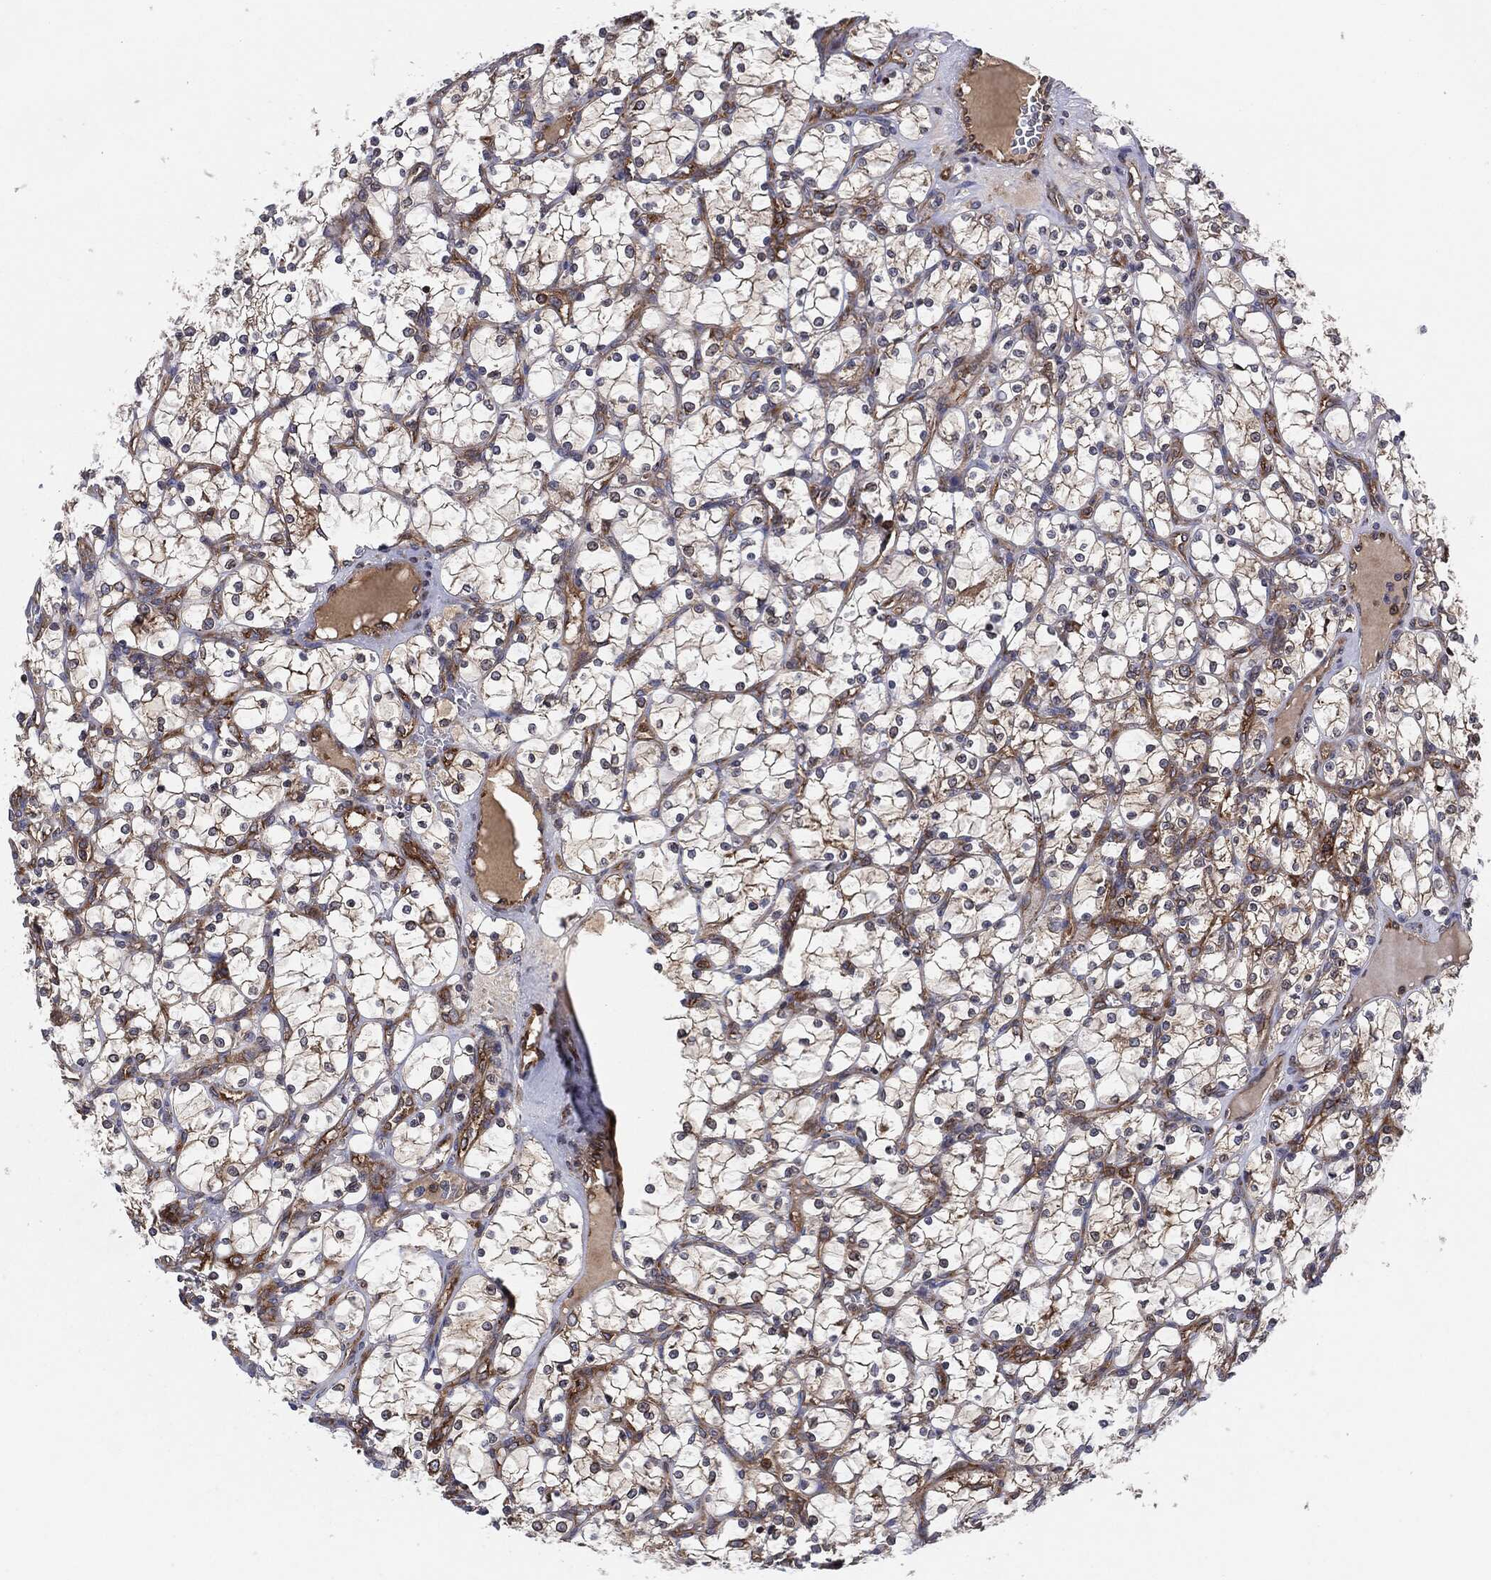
{"staining": {"intensity": "weak", "quantity": "<25%", "location": "cytoplasmic/membranous"}, "tissue": "renal cancer", "cell_type": "Tumor cells", "image_type": "cancer", "snomed": [{"axis": "morphology", "description": "Adenocarcinoma, NOS"}, {"axis": "topography", "description": "Kidney"}], "caption": "Immunohistochemistry (IHC) histopathology image of neoplastic tissue: adenocarcinoma (renal) stained with DAB reveals no significant protein expression in tumor cells.", "gene": "EIF2S2", "patient": {"sex": "female", "age": 69}}